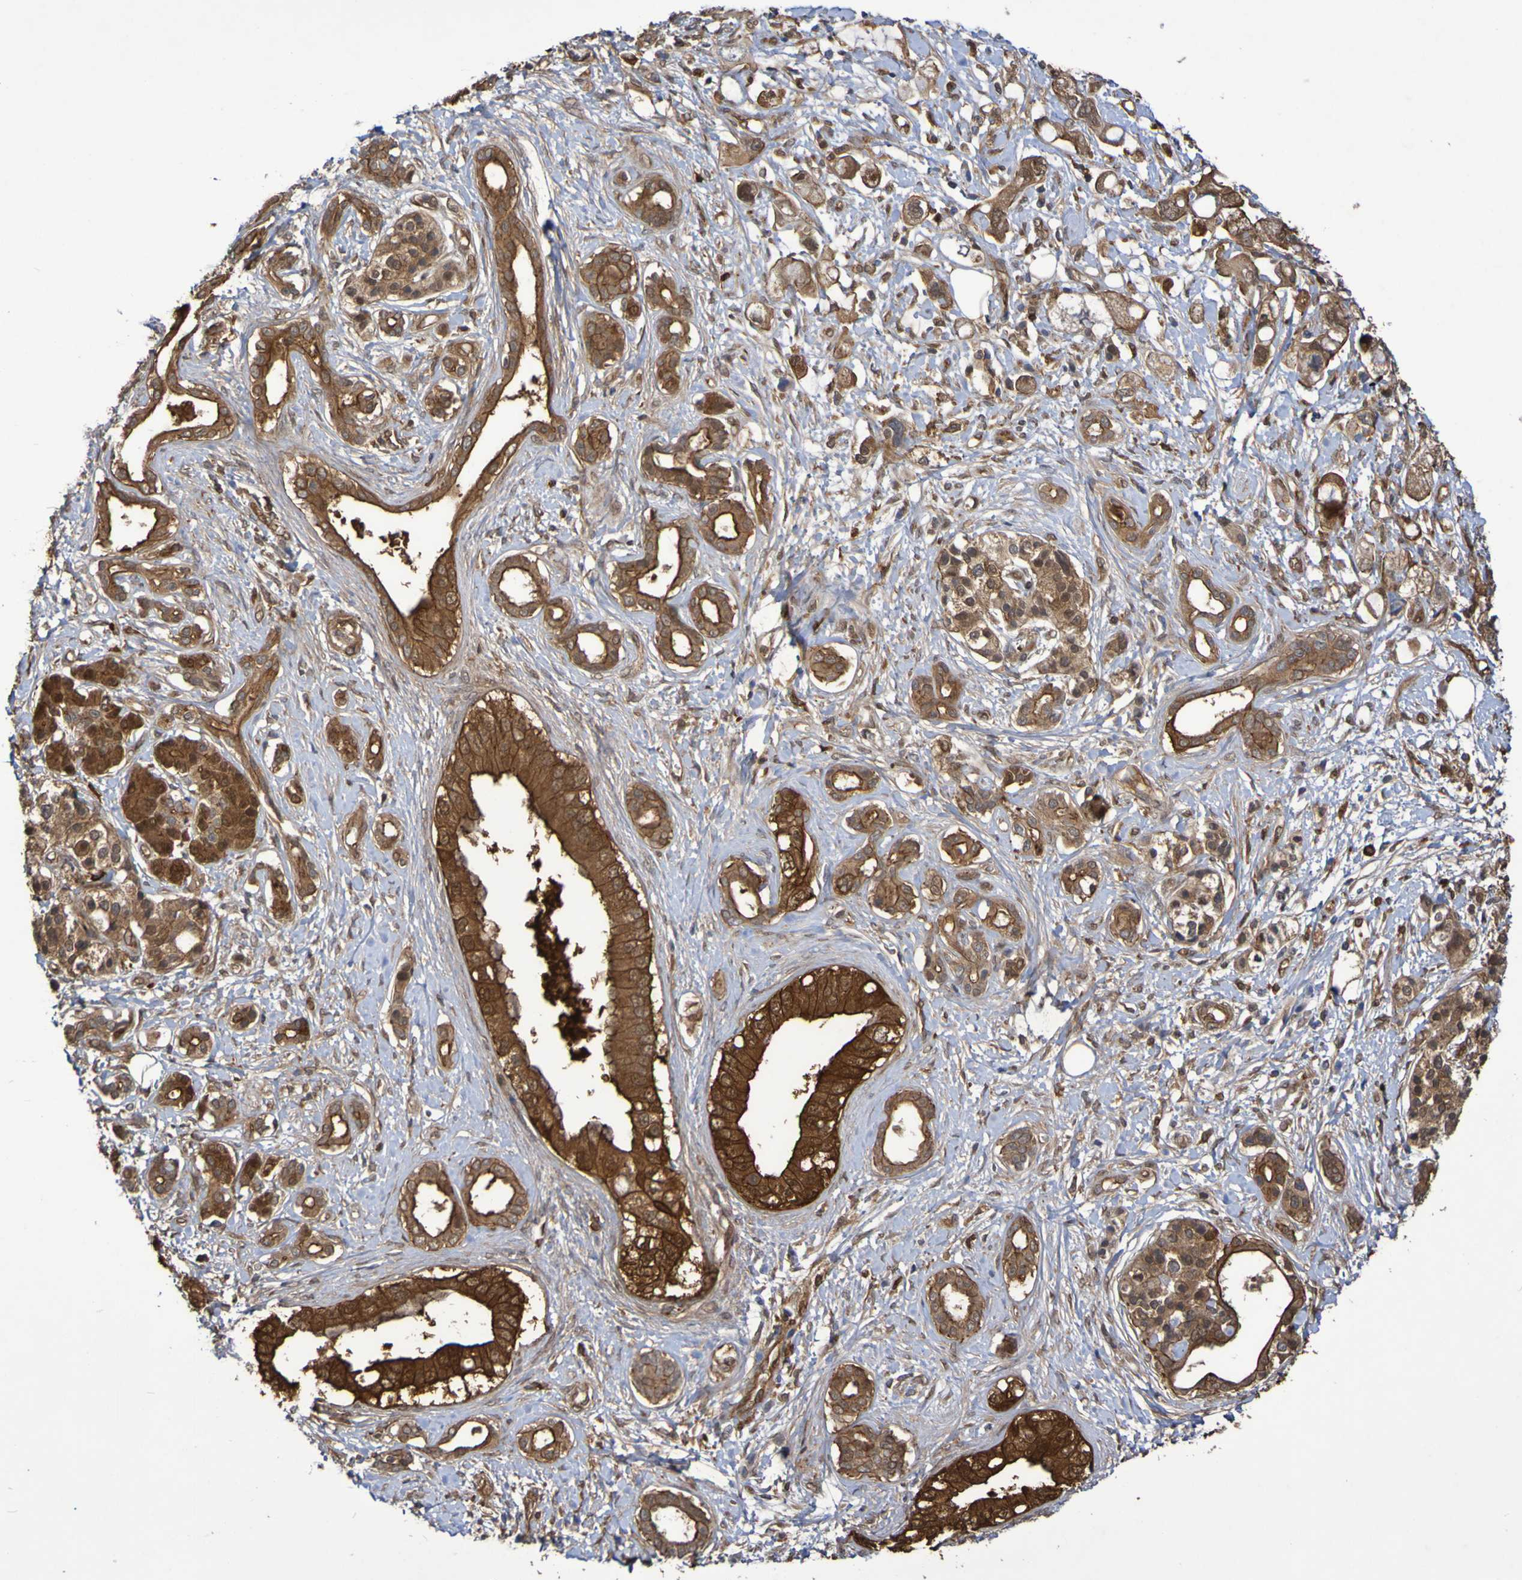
{"staining": {"intensity": "strong", "quantity": ">75%", "location": "cytoplasmic/membranous,nuclear"}, "tissue": "pancreatic cancer", "cell_type": "Tumor cells", "image_type": "cancer", "snomed": [{"axis": "morphology", "description": "Adenocarcinoma, NOS"}, {"axis": "topography", "description": "Pancreas"}], "caption": "This image reveals immunohistochemistry staining of adenocarcinoma (pancreatic), with high strong cytoplasmic/membranous and nuclear expression in about >75% of tumor cells.", "gene": "SERPINB6", "patient": {"sex": "female", "age": 56}}